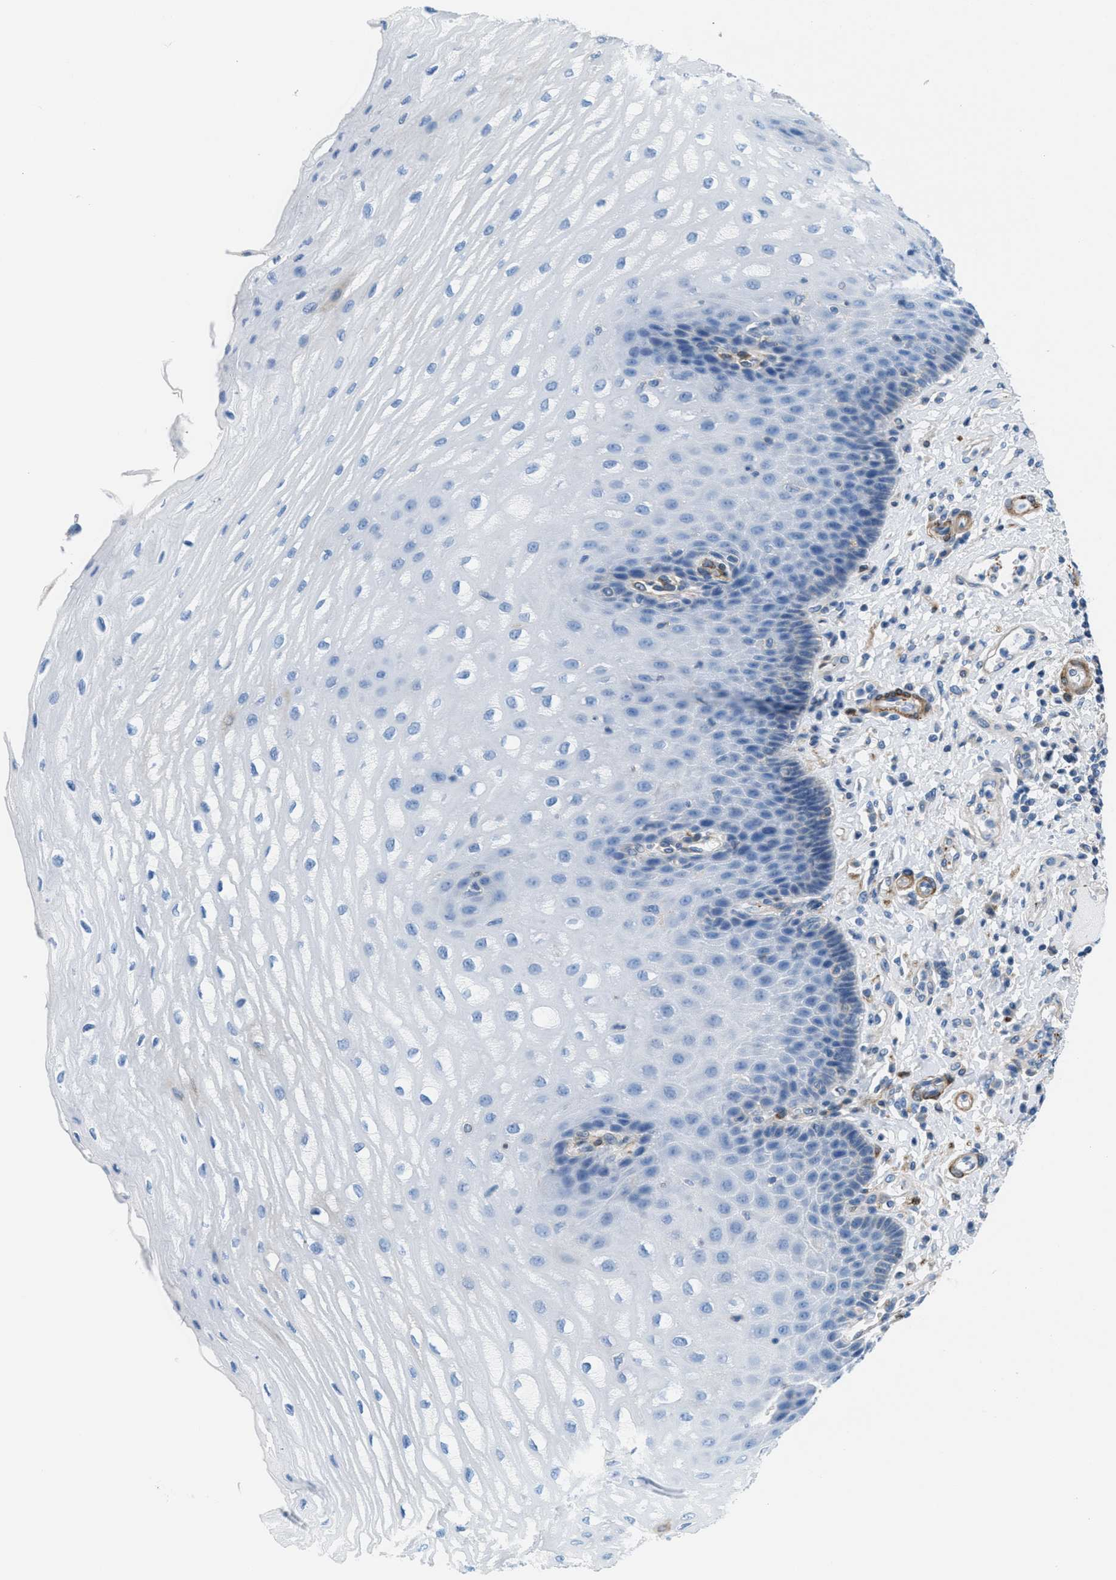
{"staining": {"intensity": "moderate", "quantity": "<25%", "location": "cytoplasmic/membranous"}, "tissue": "esophagus", "cell_type": "Squamous epithelial cells", "image_type": "normal", "snomed": [{"axis": "morphology", "description": "Normal tissue, NOS"}, {"axis": "topography", "description": "Esophagus"}], "caption": "Moderate cytoplasmic/membranous positivity is identified in approximately <25% of squamous epithelial cells in normal esophagus. Using DAB (3,3'-diaminobenzidine) (brown) and hematoxylin (blue) stains, captured at high magnification using brightfield microscopy.", "gene": "MAPRE2", "patient": {"sex": "male", "age": 54}}